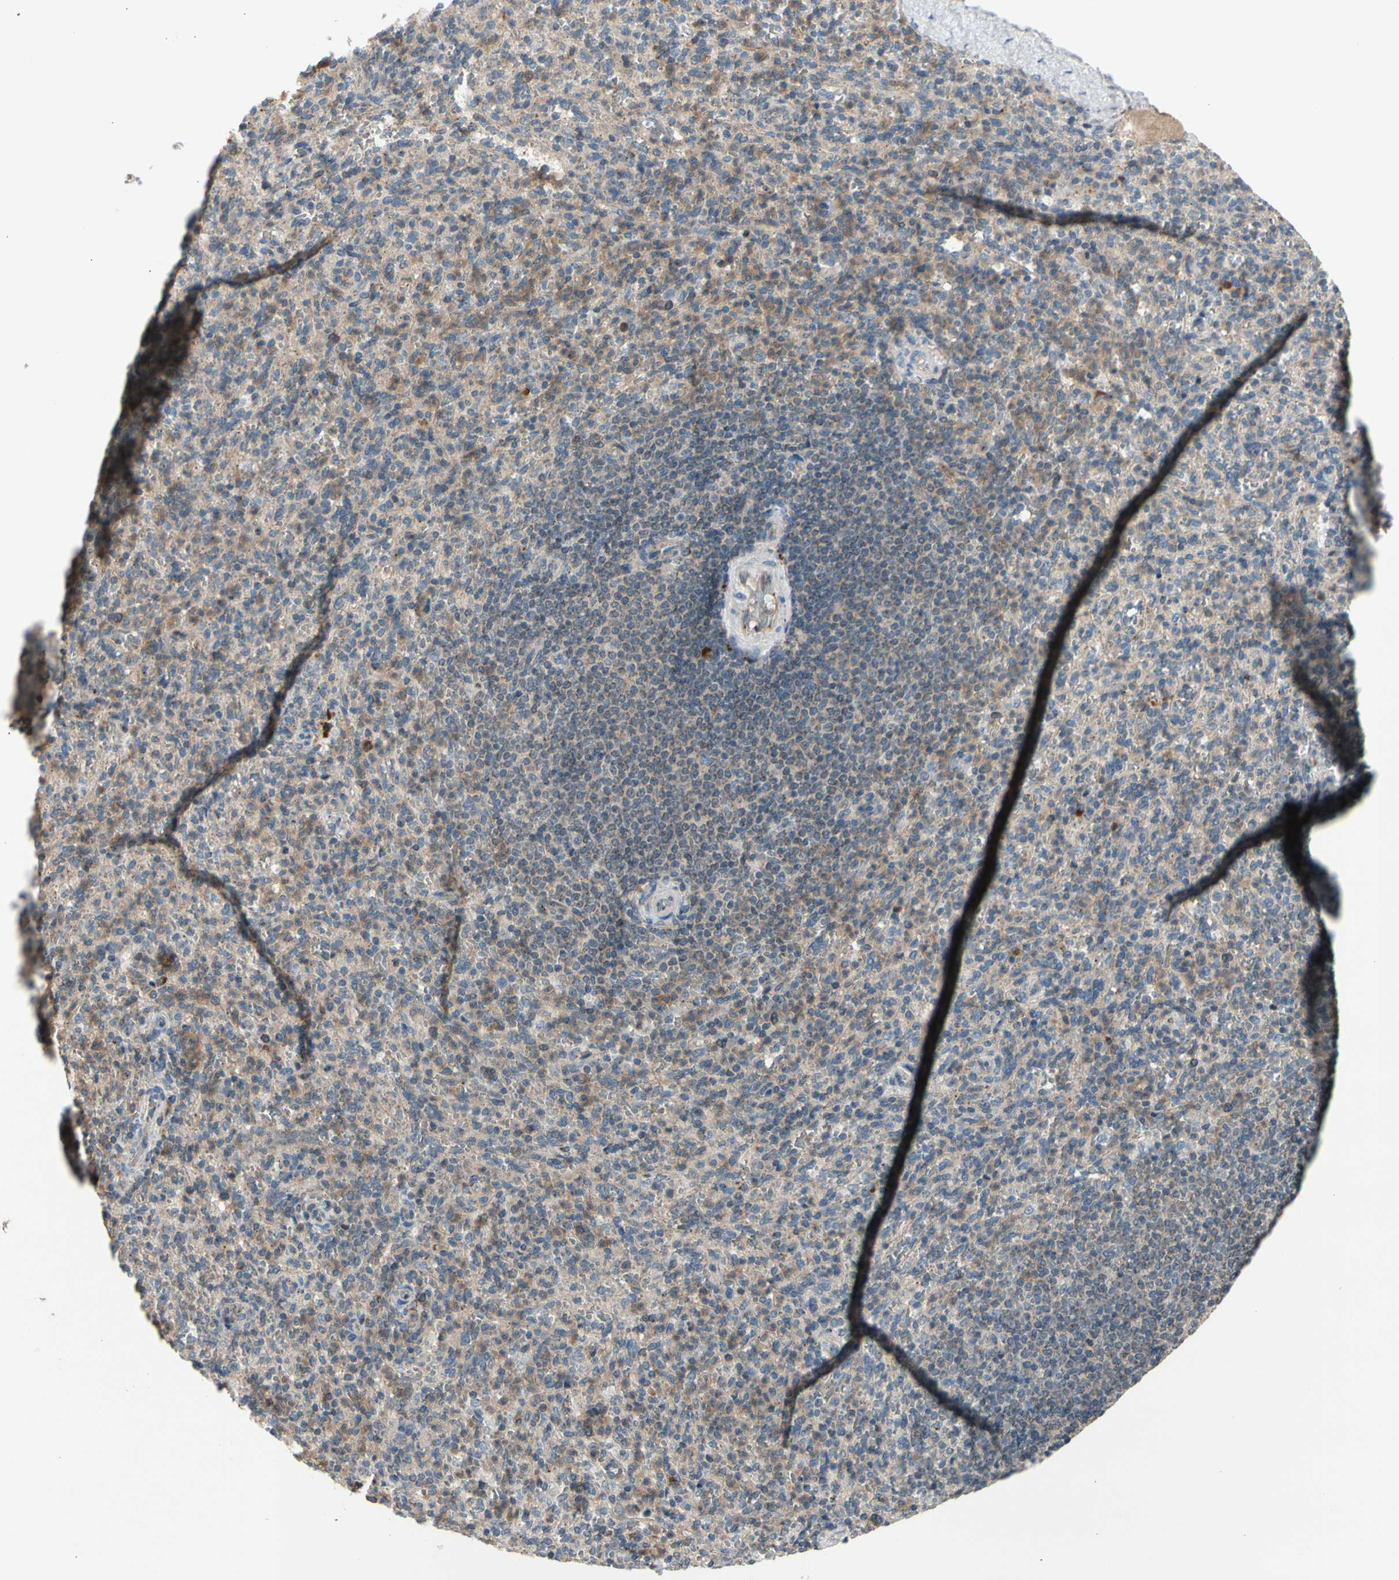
{"staining": {"intensity": "weak", "quantity": "25%-75%", "location": "cytoplasmic/membranous"}, "tissue": "spleen", "cell_type": "Cells in red pulp", "image_type": "normal", "snomed": [{"axis": "morphology", "description": "Normal tissue, NOS"}, {"axis": "topography", "description": "Spleen"}], "caption": "Immunohistochemistry (IHC) of normal human spleen displays low levels of weak cytoplasmic/membranous positivity in approximately 25%-75% of cells in red pulp.", "gene": "GALNT5", "patient": {"sex": "female", "age": 43}}